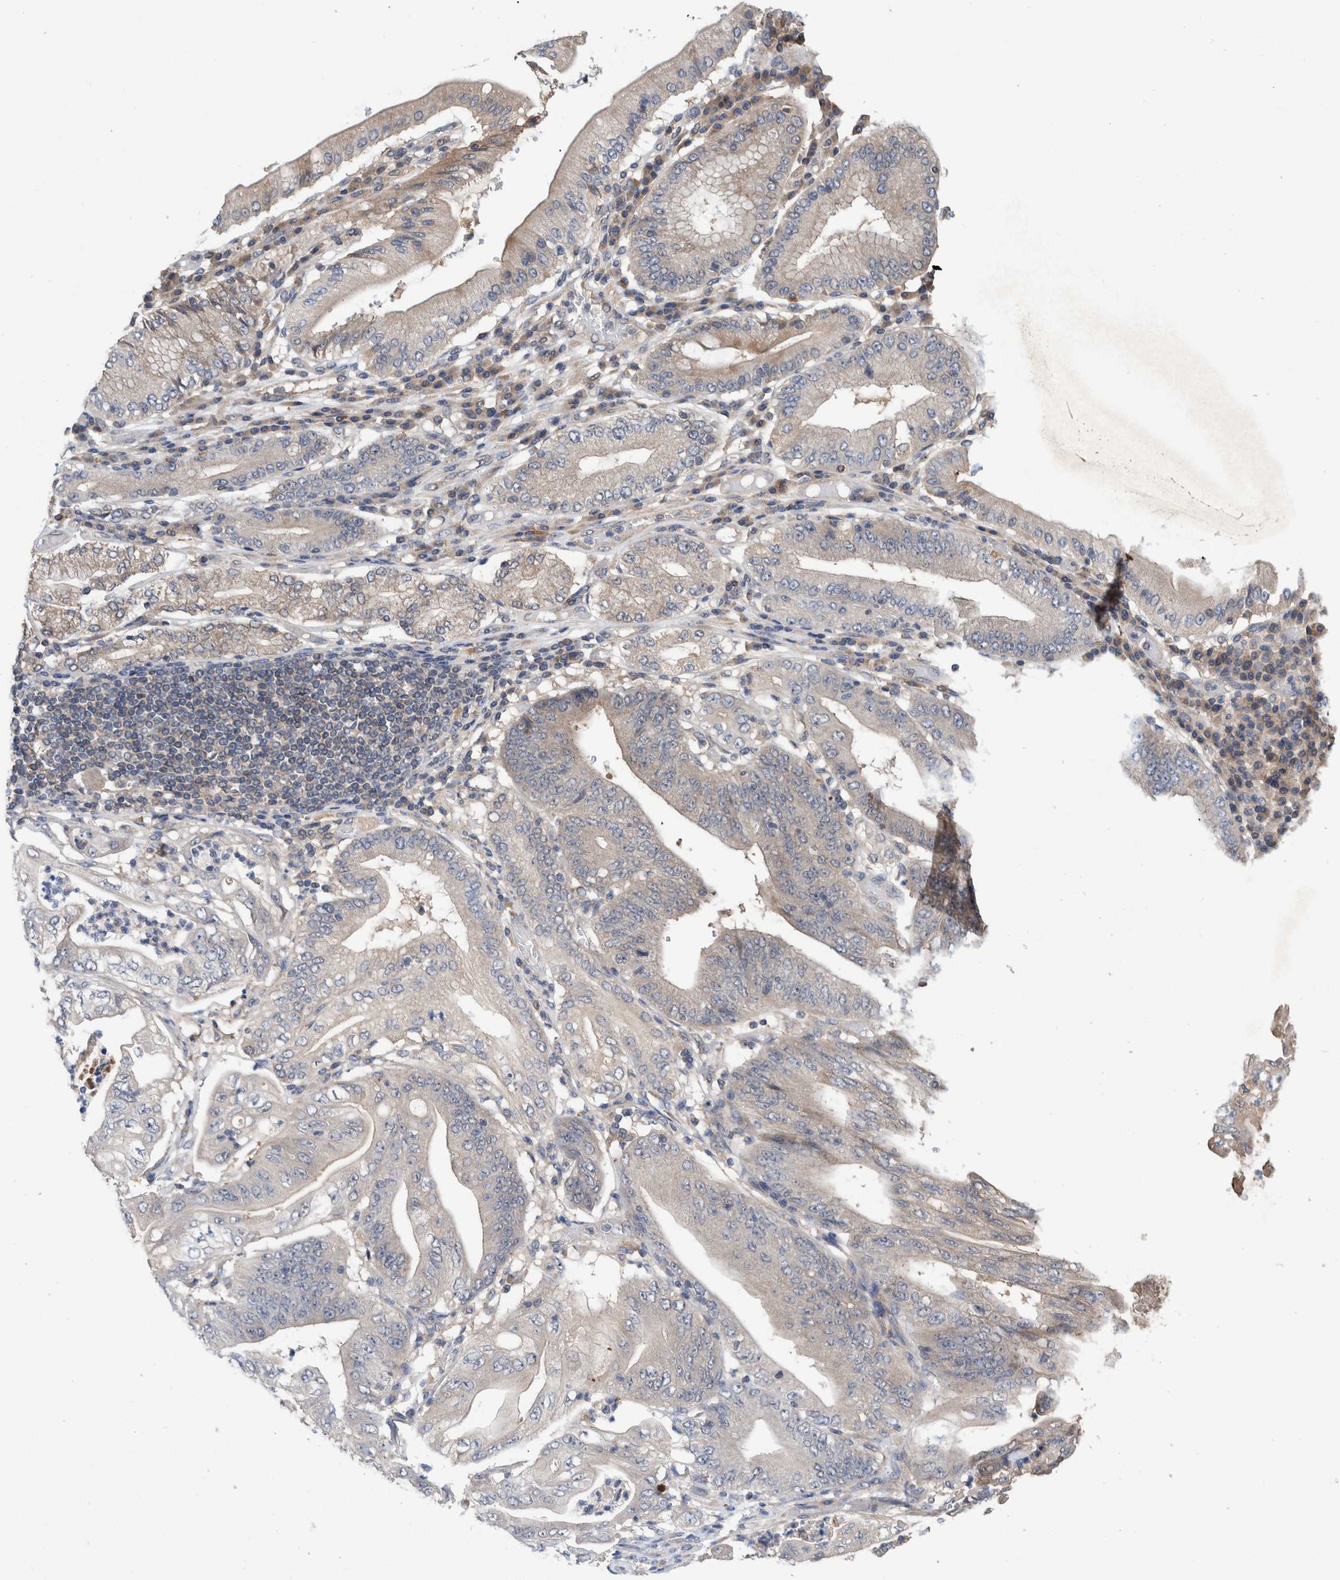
{"staining": {"intensity": "weak", "quantity": "25%-75%", "location": "cytoplasmic/membranous"}, "tissue": "stomach cancer", "cell_type": "Tumor cells", "image_type": "cancer", "snomed": [{"axis": "morphology", "description": "Adenocarcinoma, NOS"}, {"axis": "topography", "description": "Stomach"}], "caption": "Immunohistochemical staining of human stomach cancer (adenocarcinoma) shows low levels of weak cytoplasmic/membranous protein expression in approximately 25%-75% of tumor cells.", "gene": "PLPBP", "patient": {"sex": "female", "age": 73}}